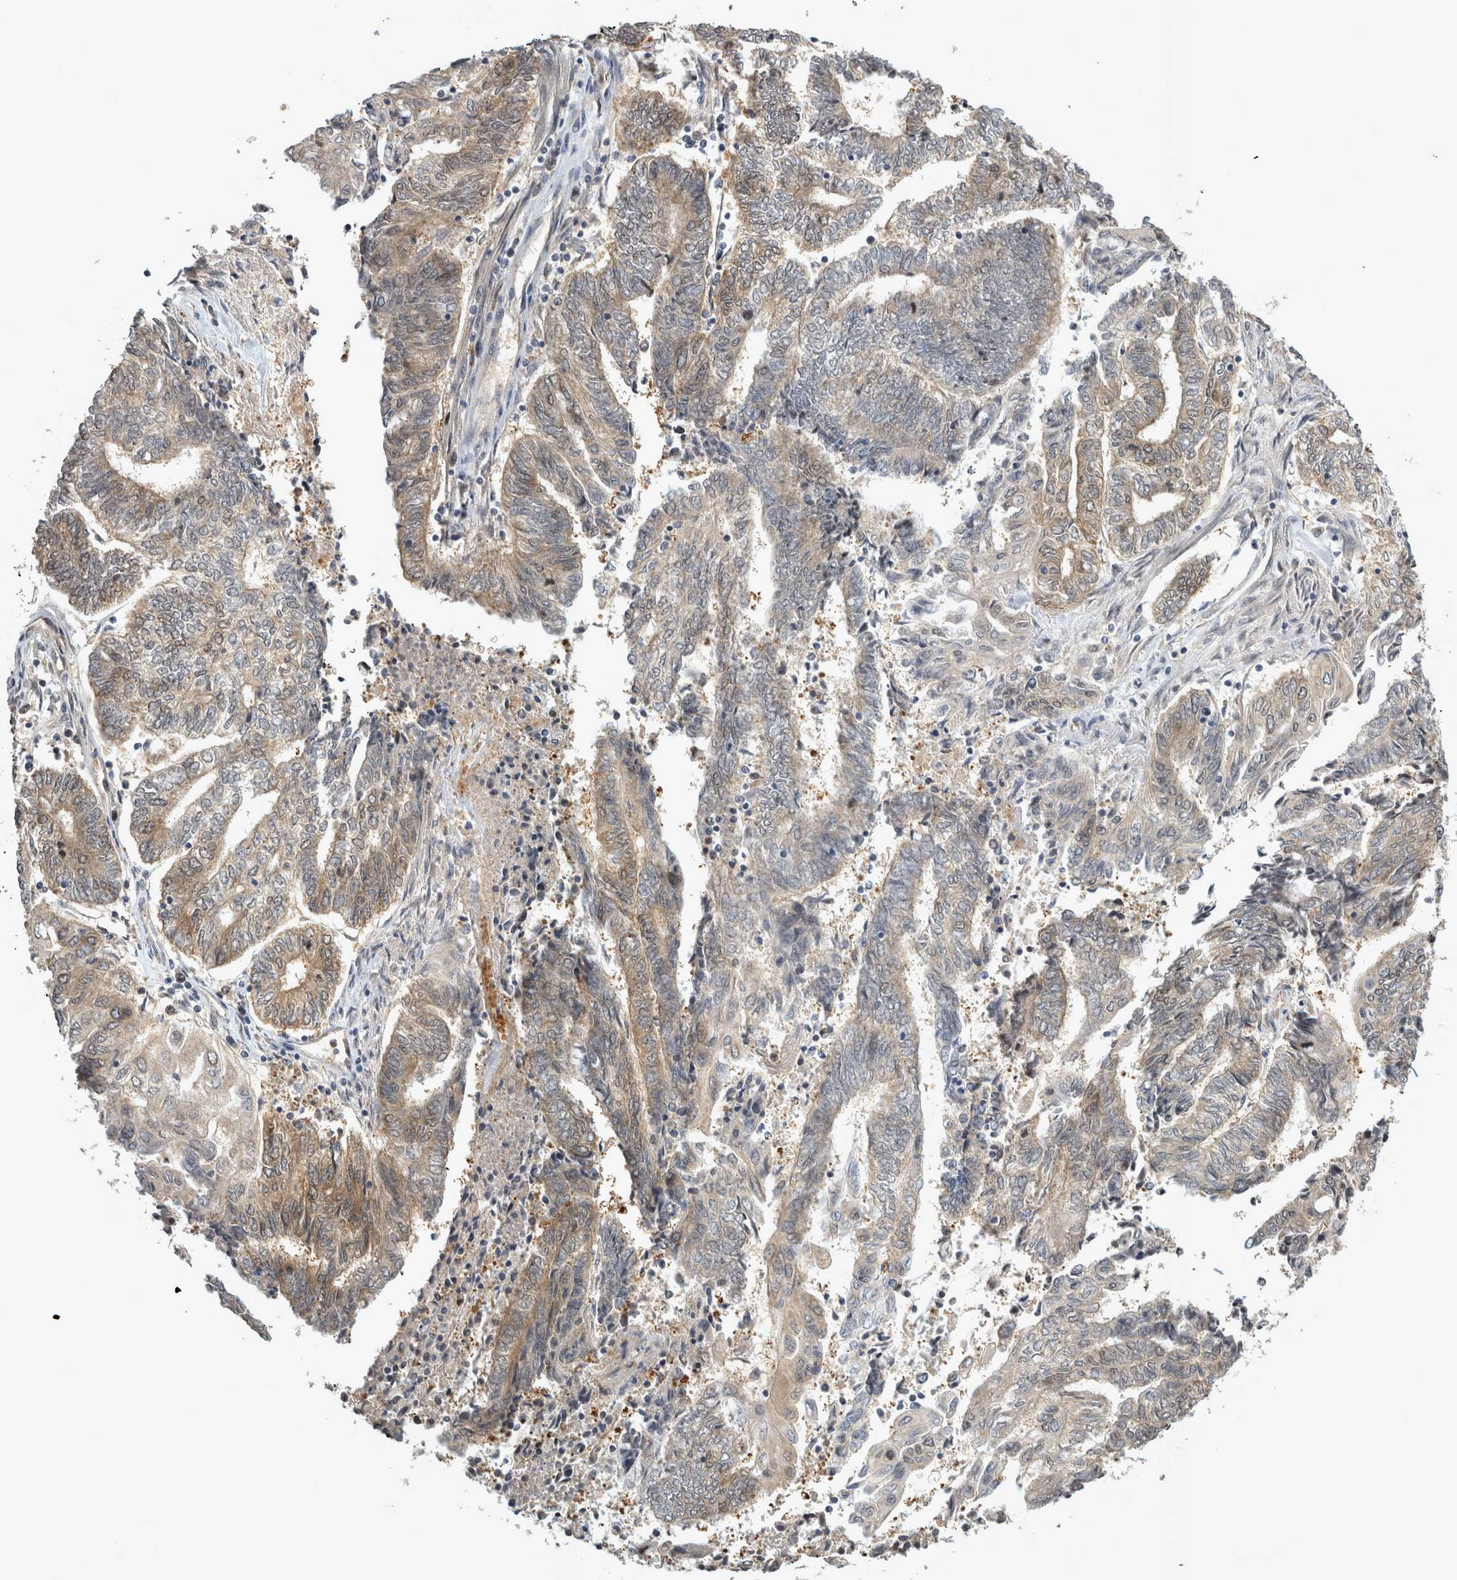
{"staining": {"intensity": "moderate", "quantity": "25%-75%", "location": "cytoplasmic/membranous"}, "tissue": "endometrial cancer", "cell_type": "Tumor cells", "image_type": "cancer", "snomed": [{"axis": "morphology", "description": "Adenocarcinoma, NOS"}, {"axis": "topography", "description": "Uterus"}, {"axis": "topography", "description": "Endometrium"}], "caption": "Immunohistochemistry (IHC) image of adenocarcinoma (endometrial) stained for a protein (brown), which shows medium levels of moderate cytoplasmic/membranous positivity in about 25%-75% of tumor cells.", "gene": "TRMT61B", "patient": {"sex": "female", "age": 70}}